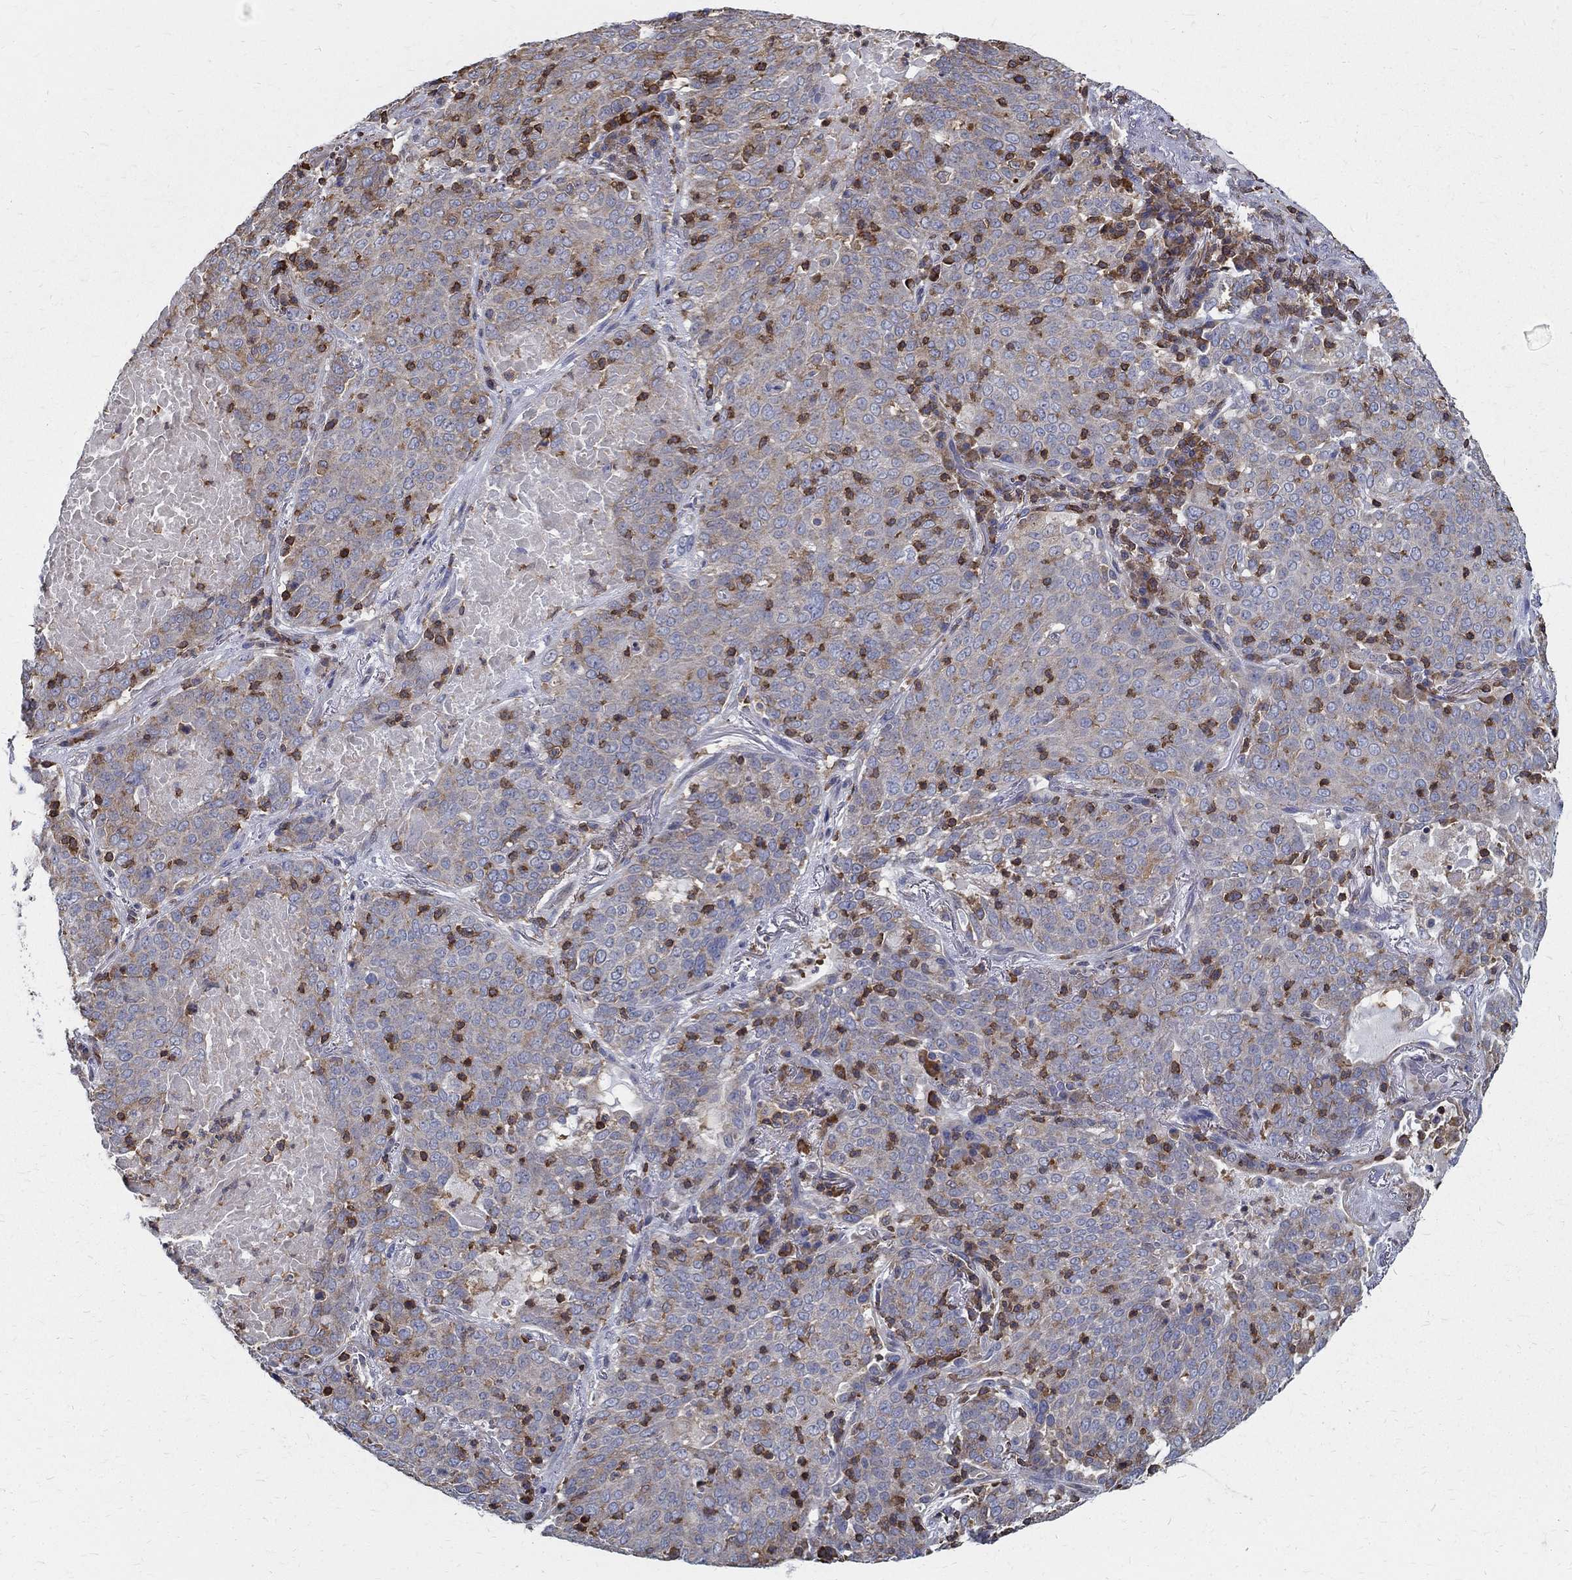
{"staining": {"intensity": "weak", "quantity": "<25%", "location": "cytoplasmic/membranous"}, "tissue": "lung cancer", "cell_type": "Tumor cells", "image_type": "cancer", "snomed": [{"axis": "morphology", "description": "Squamous cell carcinoma, NOS"}, {"axis": "topography", "description": "Lung"}], "caption": "This histopathology image is of squamous cell carcinoma (lung) stained with IHC to label a protein in brown with the nuclei are counter-stained blue. There is no staining in tumor cells. (DAB immunohistochemistry (IHC), high magnification).", "gene": "AGAP2", "patient": {"sex": "male", "age": 82}}